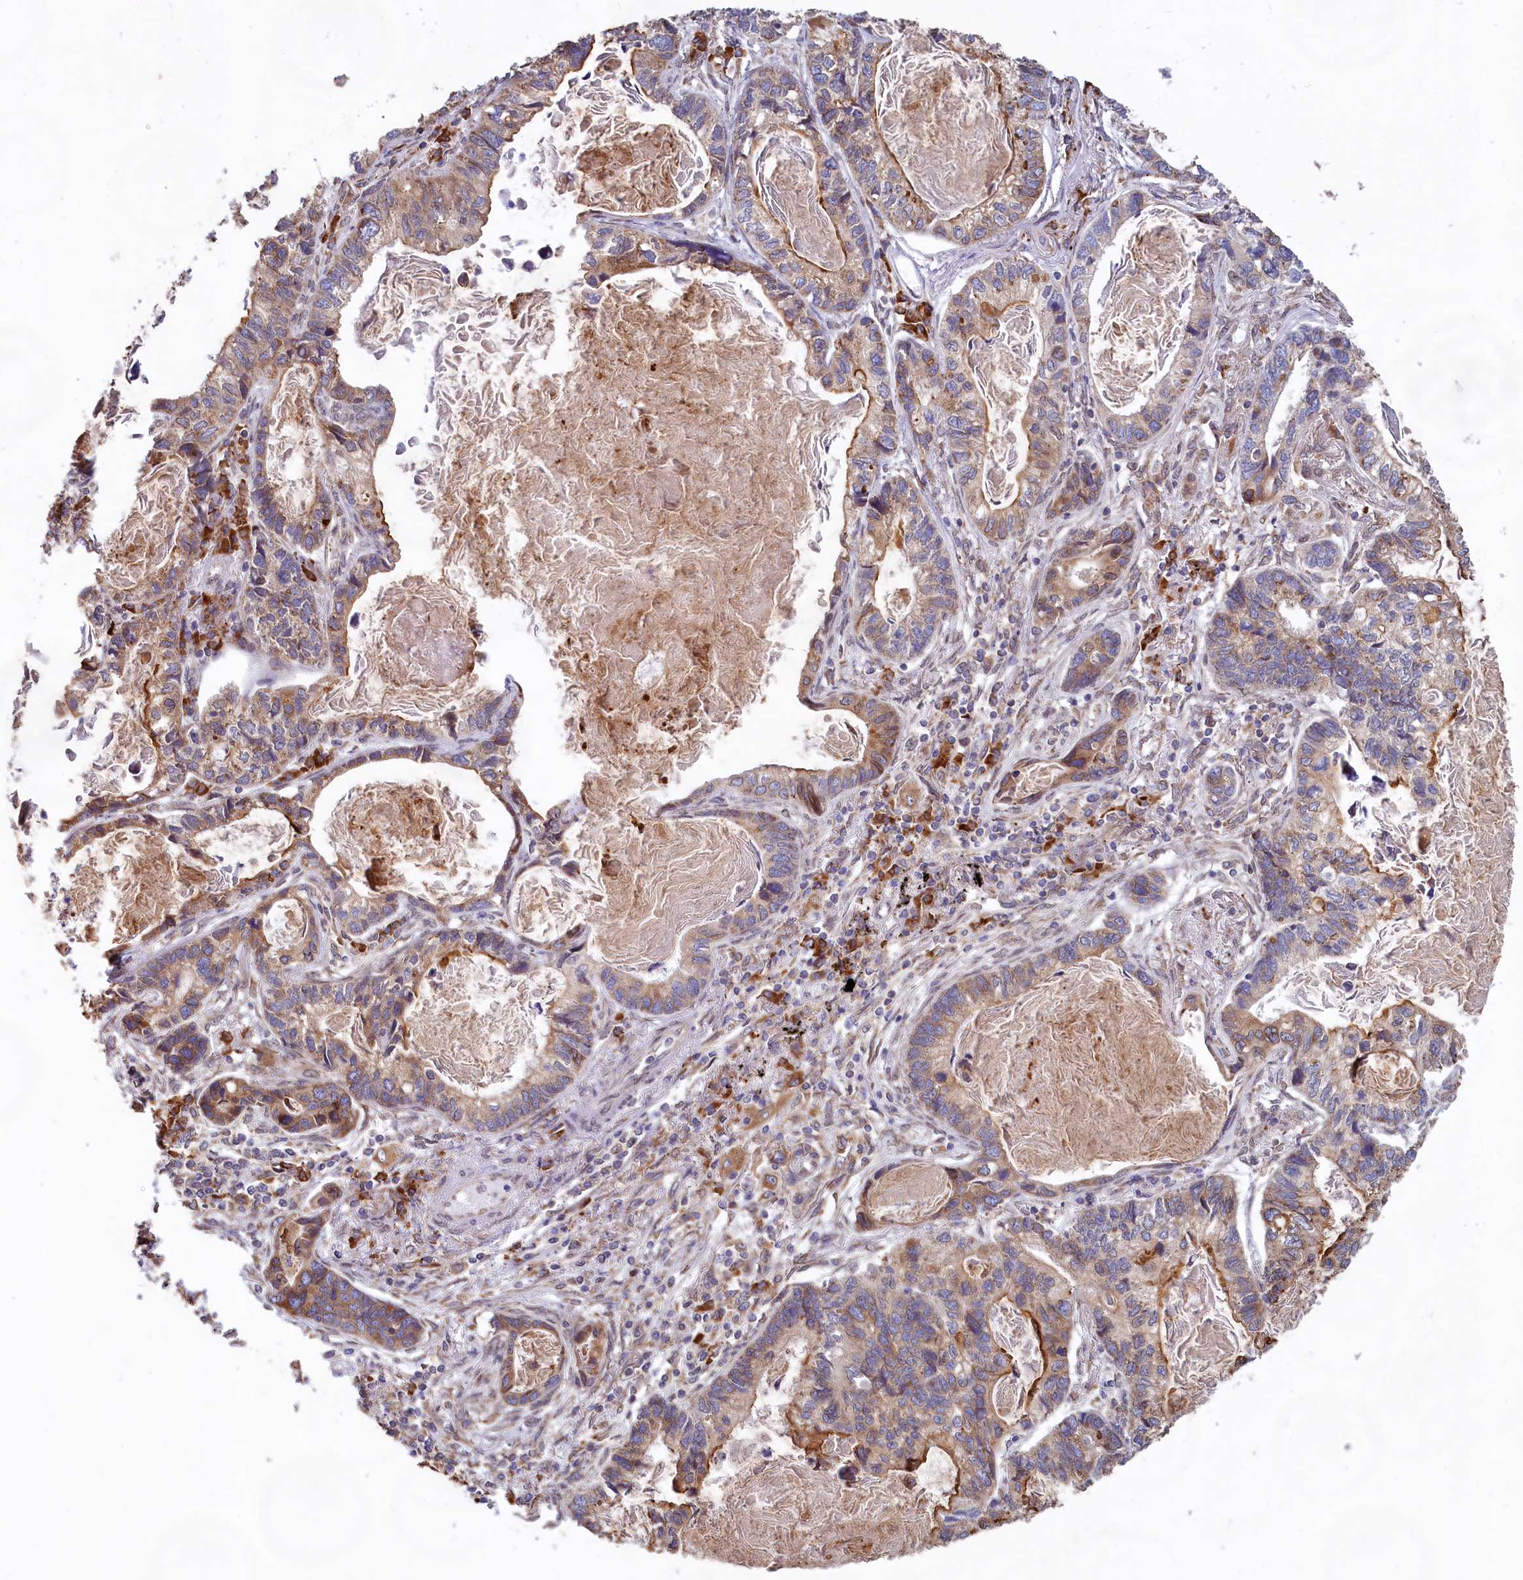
{"staining": {"intensity": "moderate", "quantity": ">75%", "location": "cytoplasmic/membranous"}, "tissue": "lung cancer", "cell_type": "Tumor cells", "image_type": "cancer", "snomed": [{"axis": "morphology", "description": "Adenocarcinoma, NOS"}, {"axis": "topography", "description": "Lung"}], "caption": "Tumor cells reveal medium levels of moderate cytoplasmic/membranous positivity in about >75% of cells in lung cancer (adenocarcinoma). (DAB = brown stain, brightfield microscopy at high magnification).", "gene": "TBC1D19", "patient": {"sex": "male", "age": 67}}